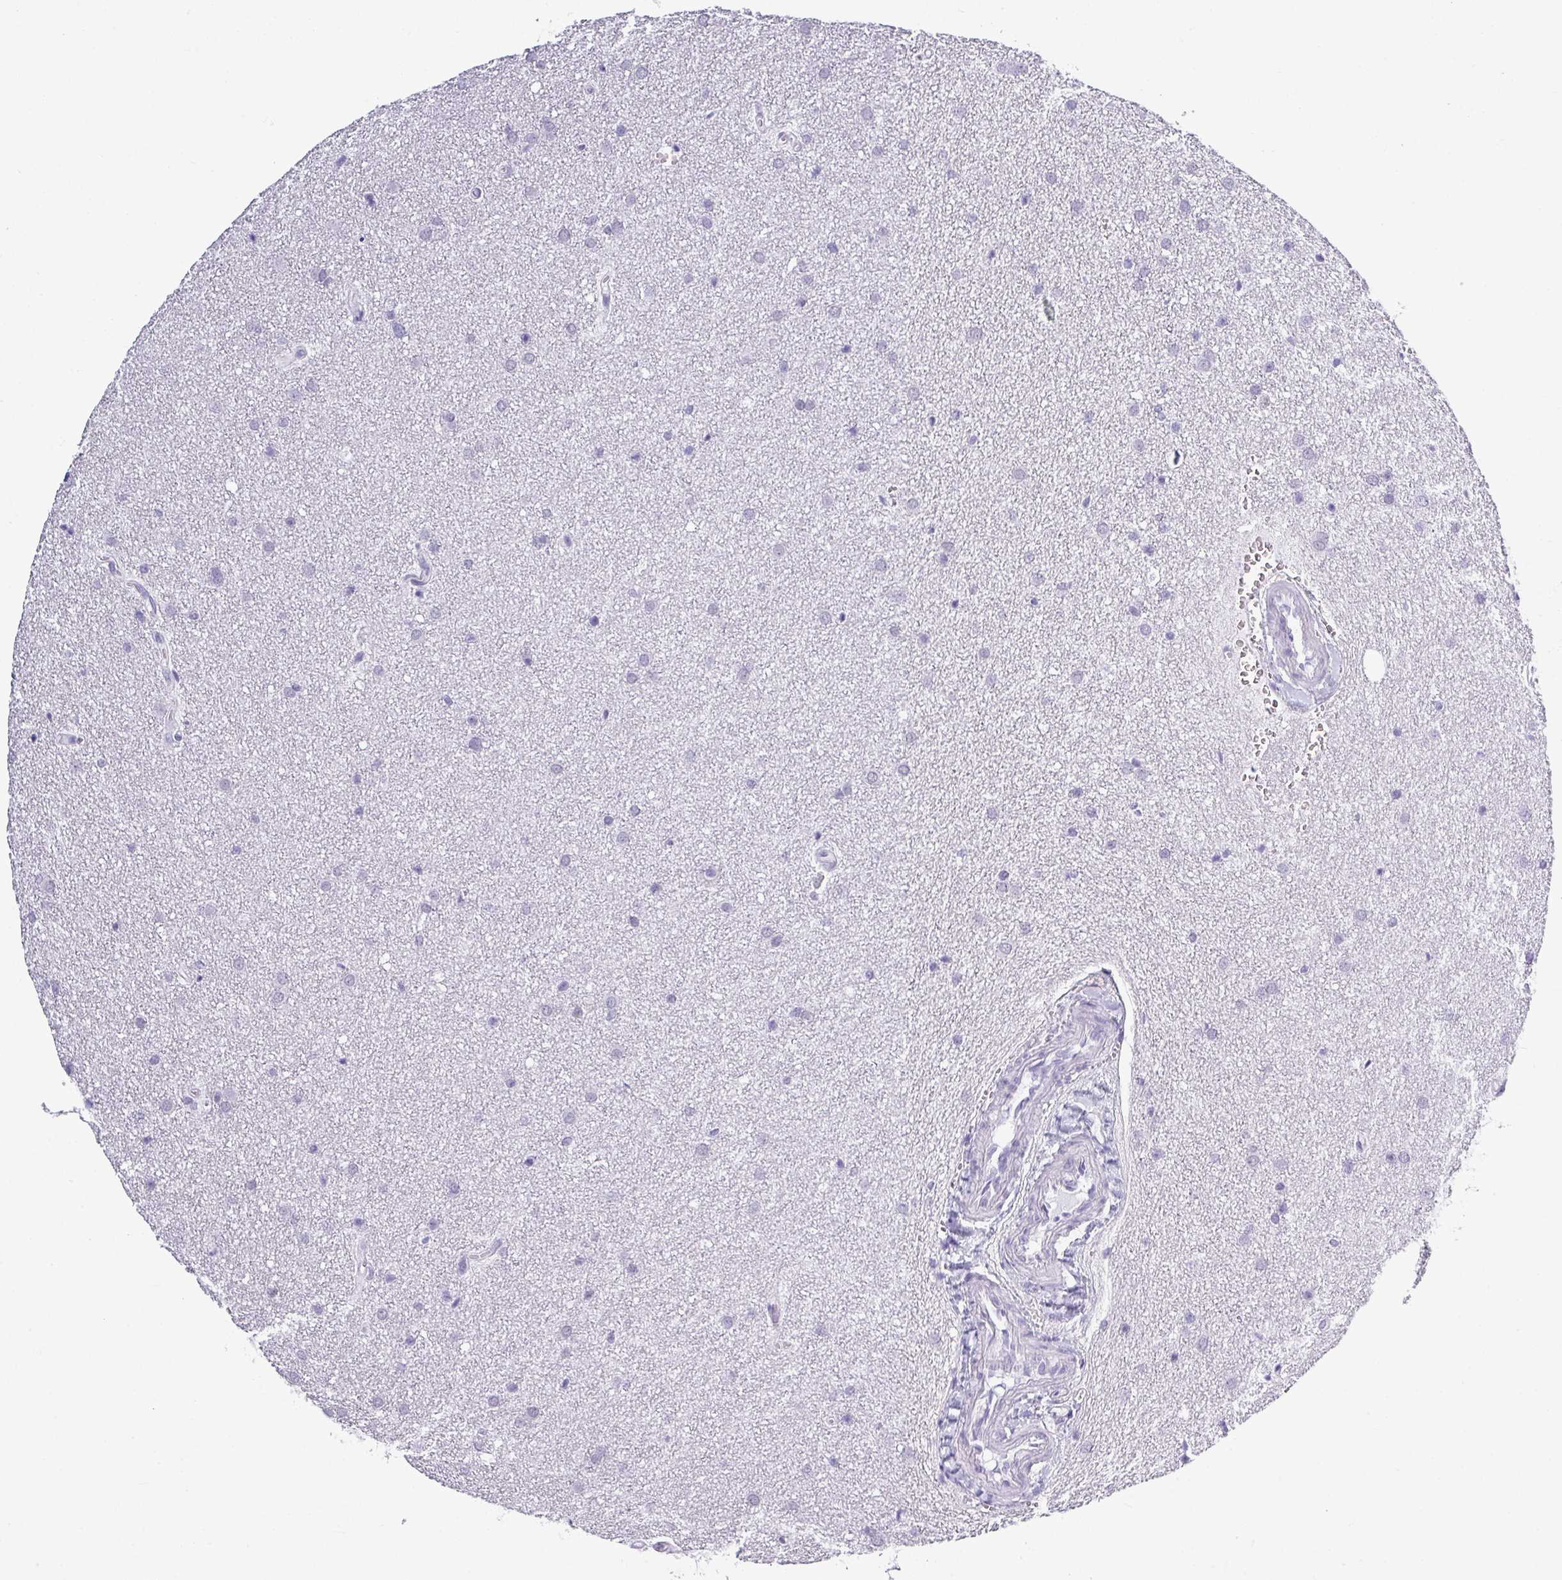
{"staining": {"intensity": "negative", "quantity": "none", "location": "none"}, "tissue": "glioma", "cell_type": "Tumor cells", "image_type": "cancer", "snomed": [{"axis": "morphology", "description": "Glioma, malignant, Low grade"}, {"axis": "topography", "description": "Cerebellum"}], "caption": "Protein analysis of malignant glioma (low-grade) reveals no significant expression in tumor cells.", "gene": "SRGAP1", "patient": {"sex": "female", "age": 5}}